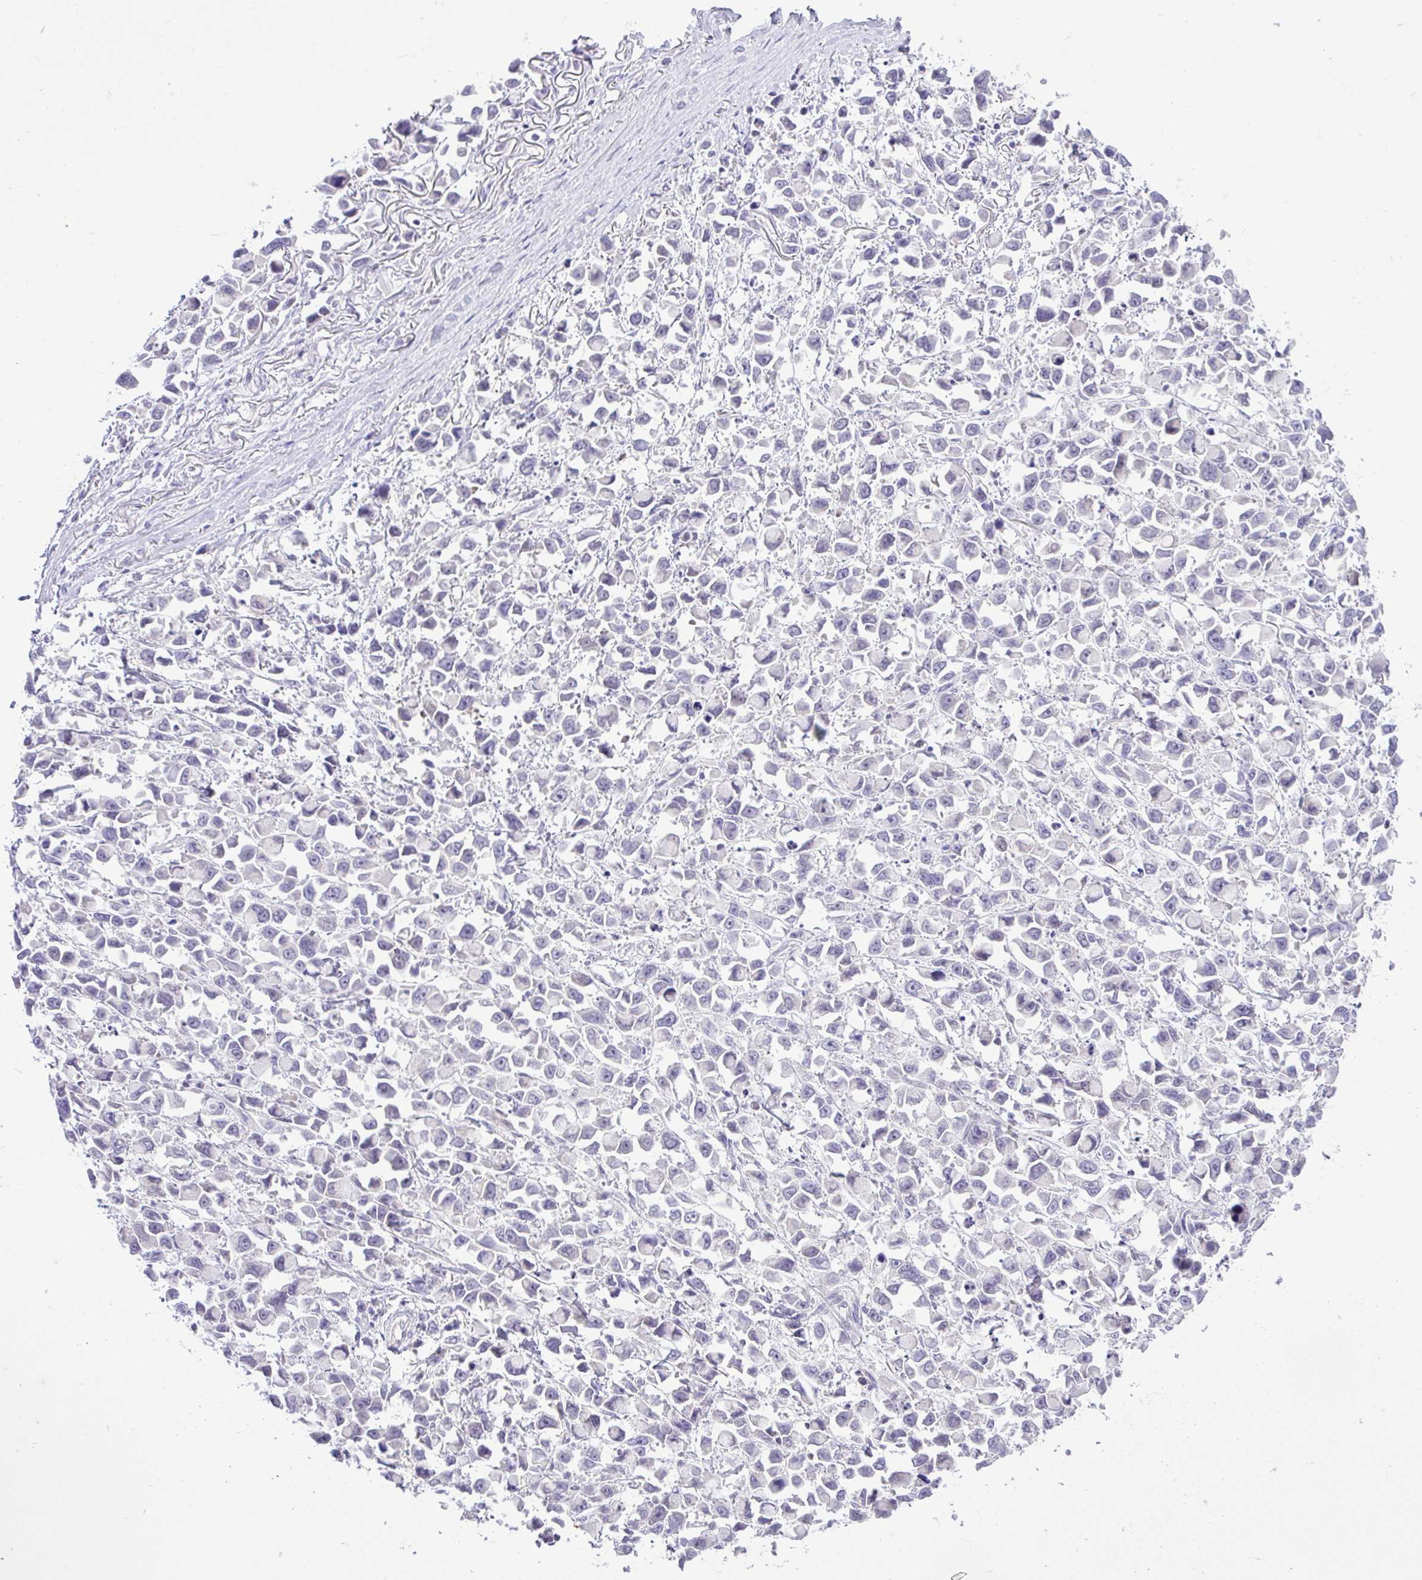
{"staining": {"intensity": "negative", "quantity": "none", "location": "none"}, "tissue": "stomach cancer", "cell_type": "Tumor cells", "image_type": "cancer", "snomed": [{"axis": "morphology", "description": "Adenocarcinoma, NOS"}, {"axis": "topography", "description": "Stomach"}], "caption": "Stomach adenocarcinoma stained for a protein using immunohistochemistry displays no positivity tumor cells.", "gene": "ZNF101", "patient": {"sex": "female", "age": 81}}